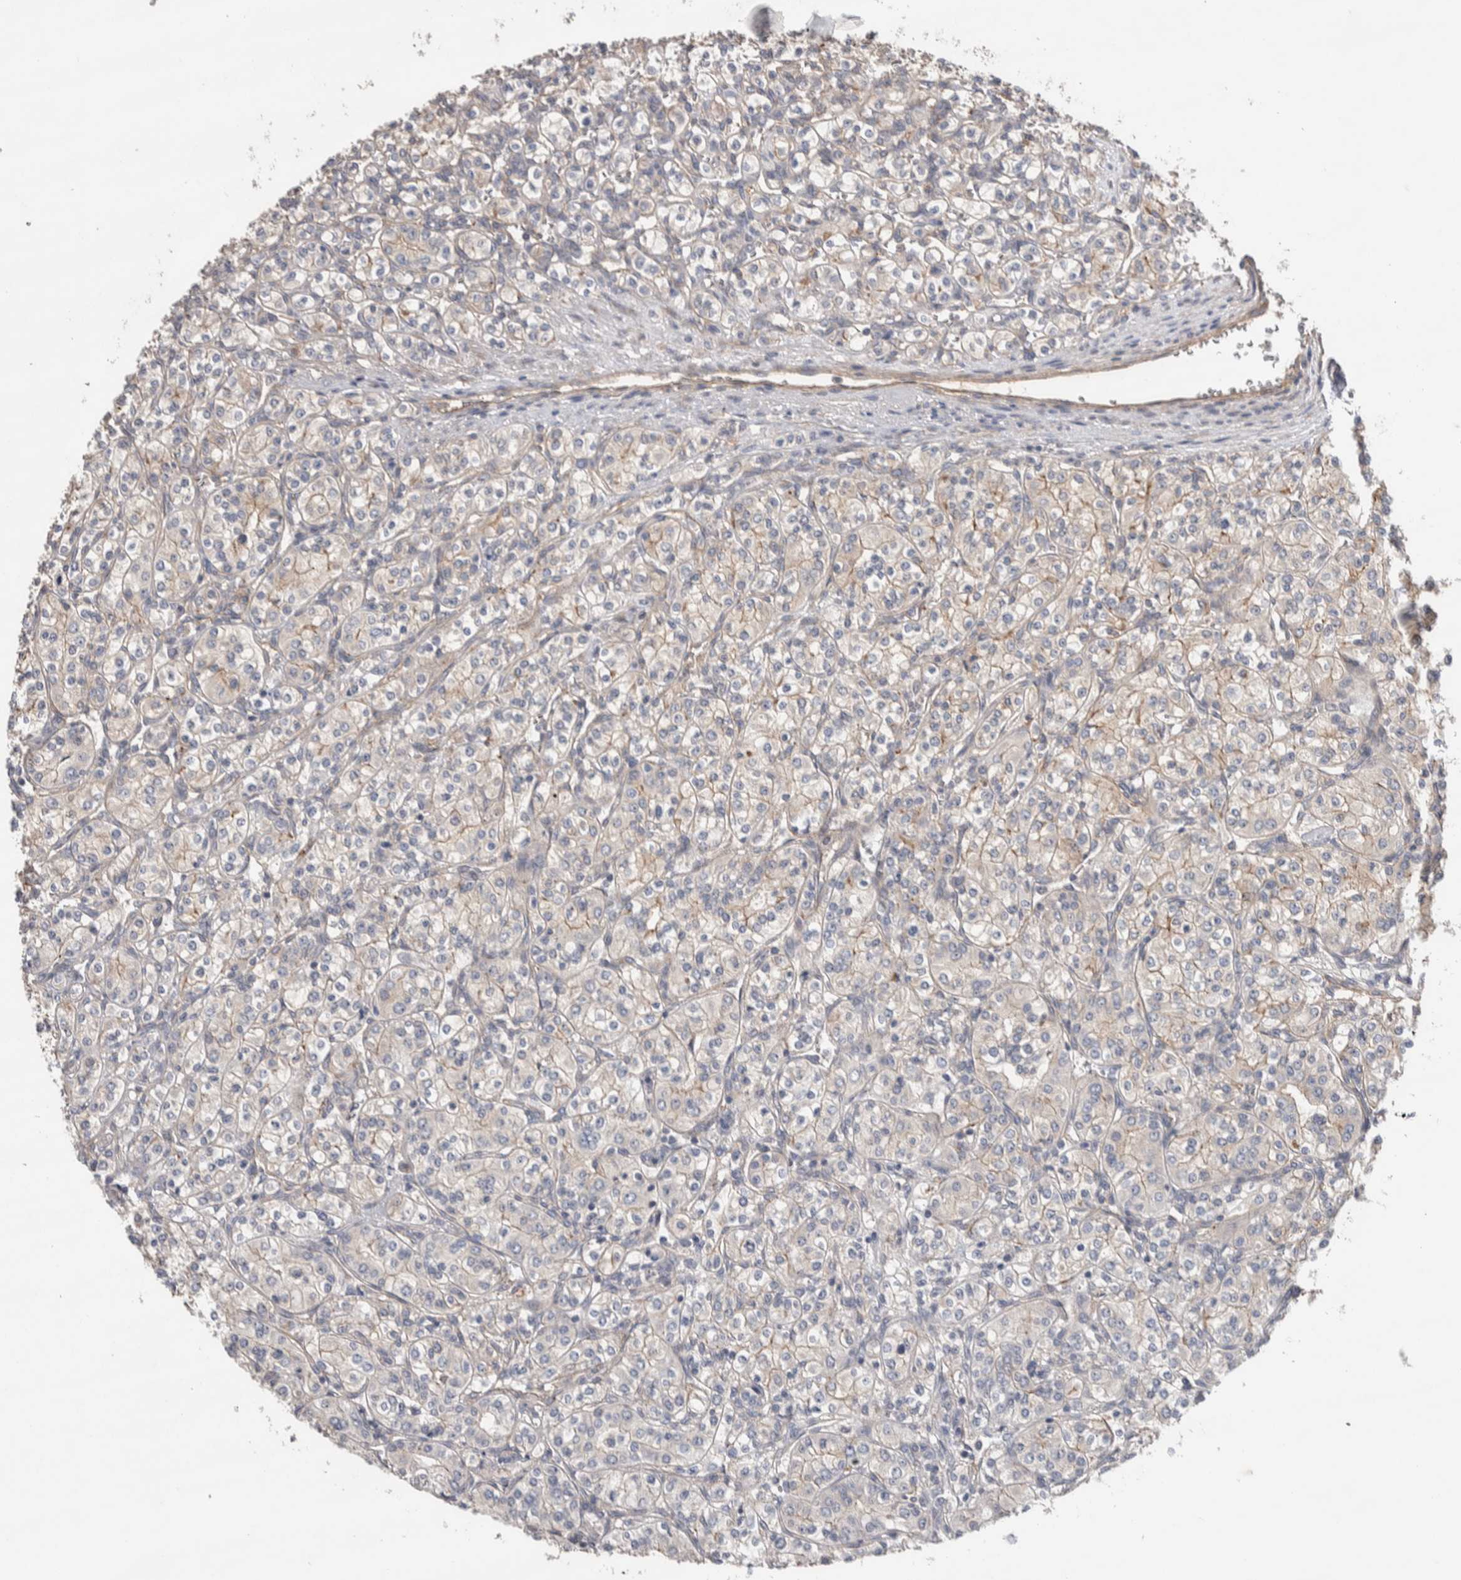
{"staining": {"intensity": "weak", "quantity": "<25%", "location": "cytoplasmic/membranous"}, "tissue": "renal cancer", "cell_type": "Tumor cells", "image_type": "cancer", "snomed": [{"axis": "morphology", "description": "Adenocarcinoma, NOS"}, {"axis": "topography", "description": "Kidney"}], "caption": "This is an IHC micrograph of human renal cancer (adenocarcinoma). There is no staining in tumor cells.", "gene": "GCNA", "patient": {"sex": "male", "age": 77}}